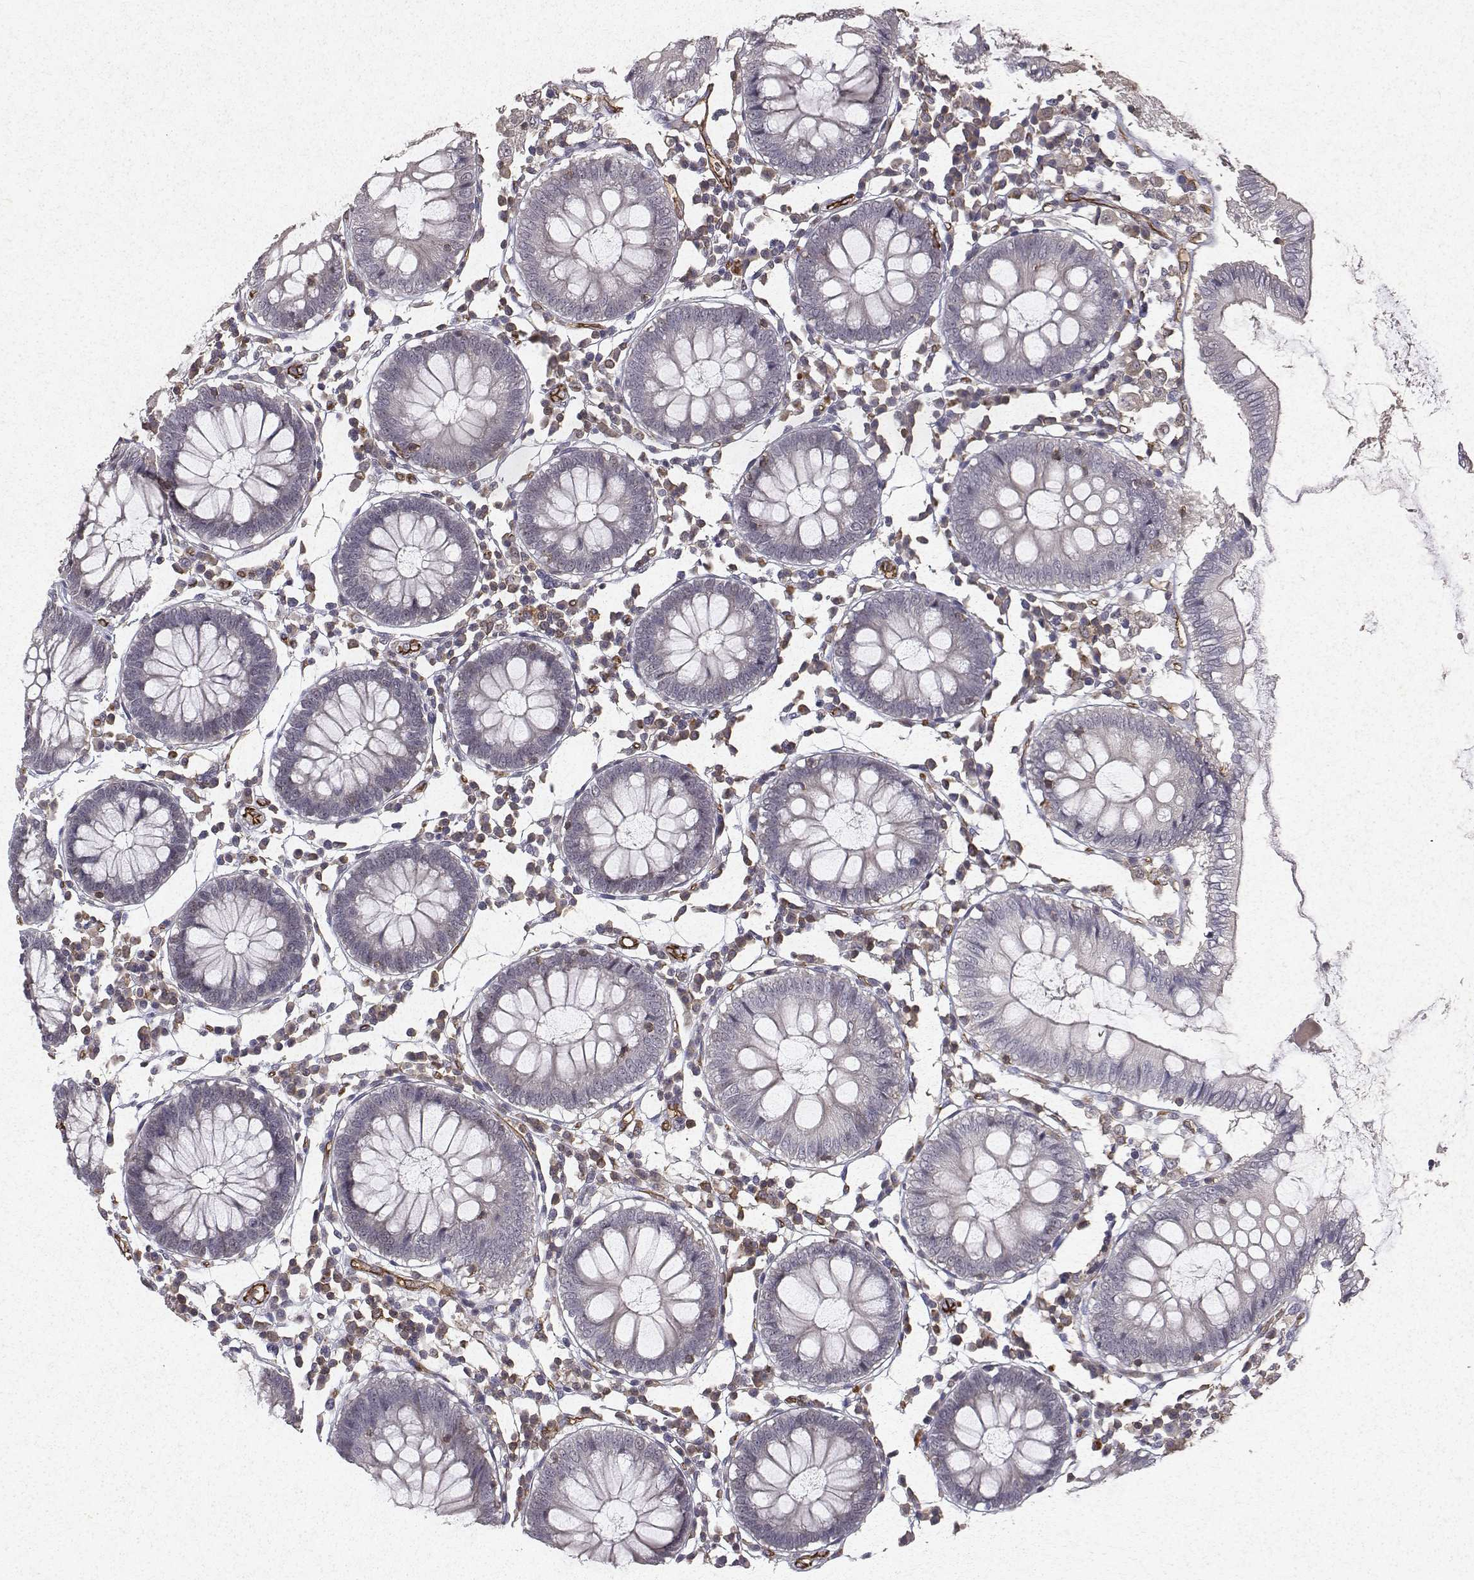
{"staining": {"intensity": "strong", "quantity": ">75%", "location": "cytoplasmic/membranous"}, "tissue": "colon", "cell_type": "Endothelial cells", "image_type": "normal", "snomed": [{"axis": "morphology", "description": "Normal tissue, NOS"}, {"axis": "morphology", "description": "Adenocarcinoma, NOS"}, {"axis": "topography", "description": "Colon"}], "caption": "Immunohistochemical staining of unremarkable human colon exhibits >75% levels of strong cytoplasmic/membranous protein positivity in about >75% of endothelial cells.", "gene": "PTPRG", "patient": {"sex": "male", "age": 83}}